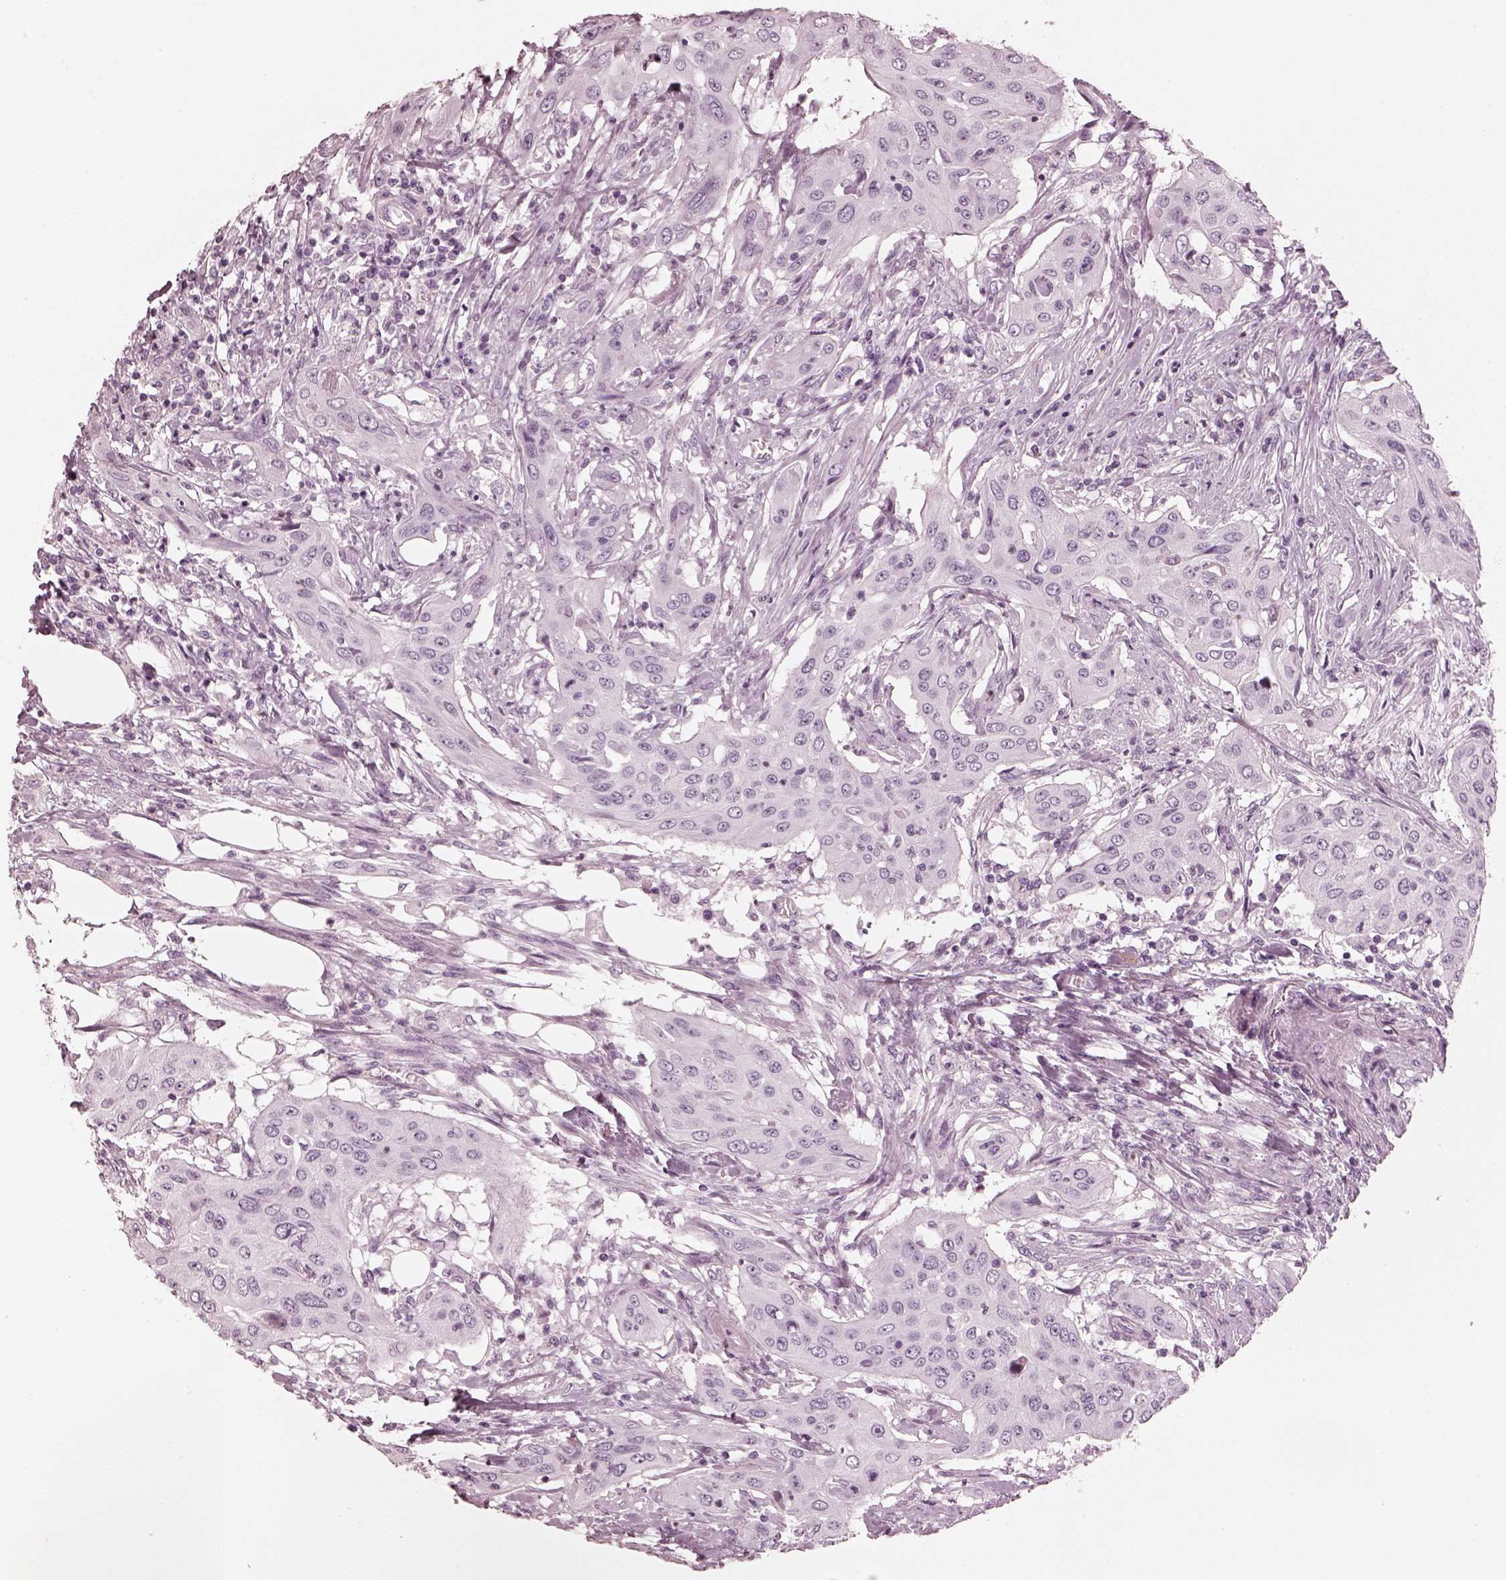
{"staining": {"intensity": "negative", "quantity": "none", "location": "none"}, "tissue": "urothelial cancer", "cell_type": "Tumor cells", "image_type": "cancer", "snomed": [{"axis": "morphology", "description": "Urothelial carcinoma, High grade"}, {"axis": "topography", "description": "Urinary bladder"}], "caption": "IHC histopathology image of neoplastic tissue: urothelial cancer stained with DAB demonstrates no significant protein expression in tumor cells. (DAB IHC visualized using brightfield microscopy, high magnification).", "gene": "OPN4", "patient": {"sex": "male", "age": 82}}